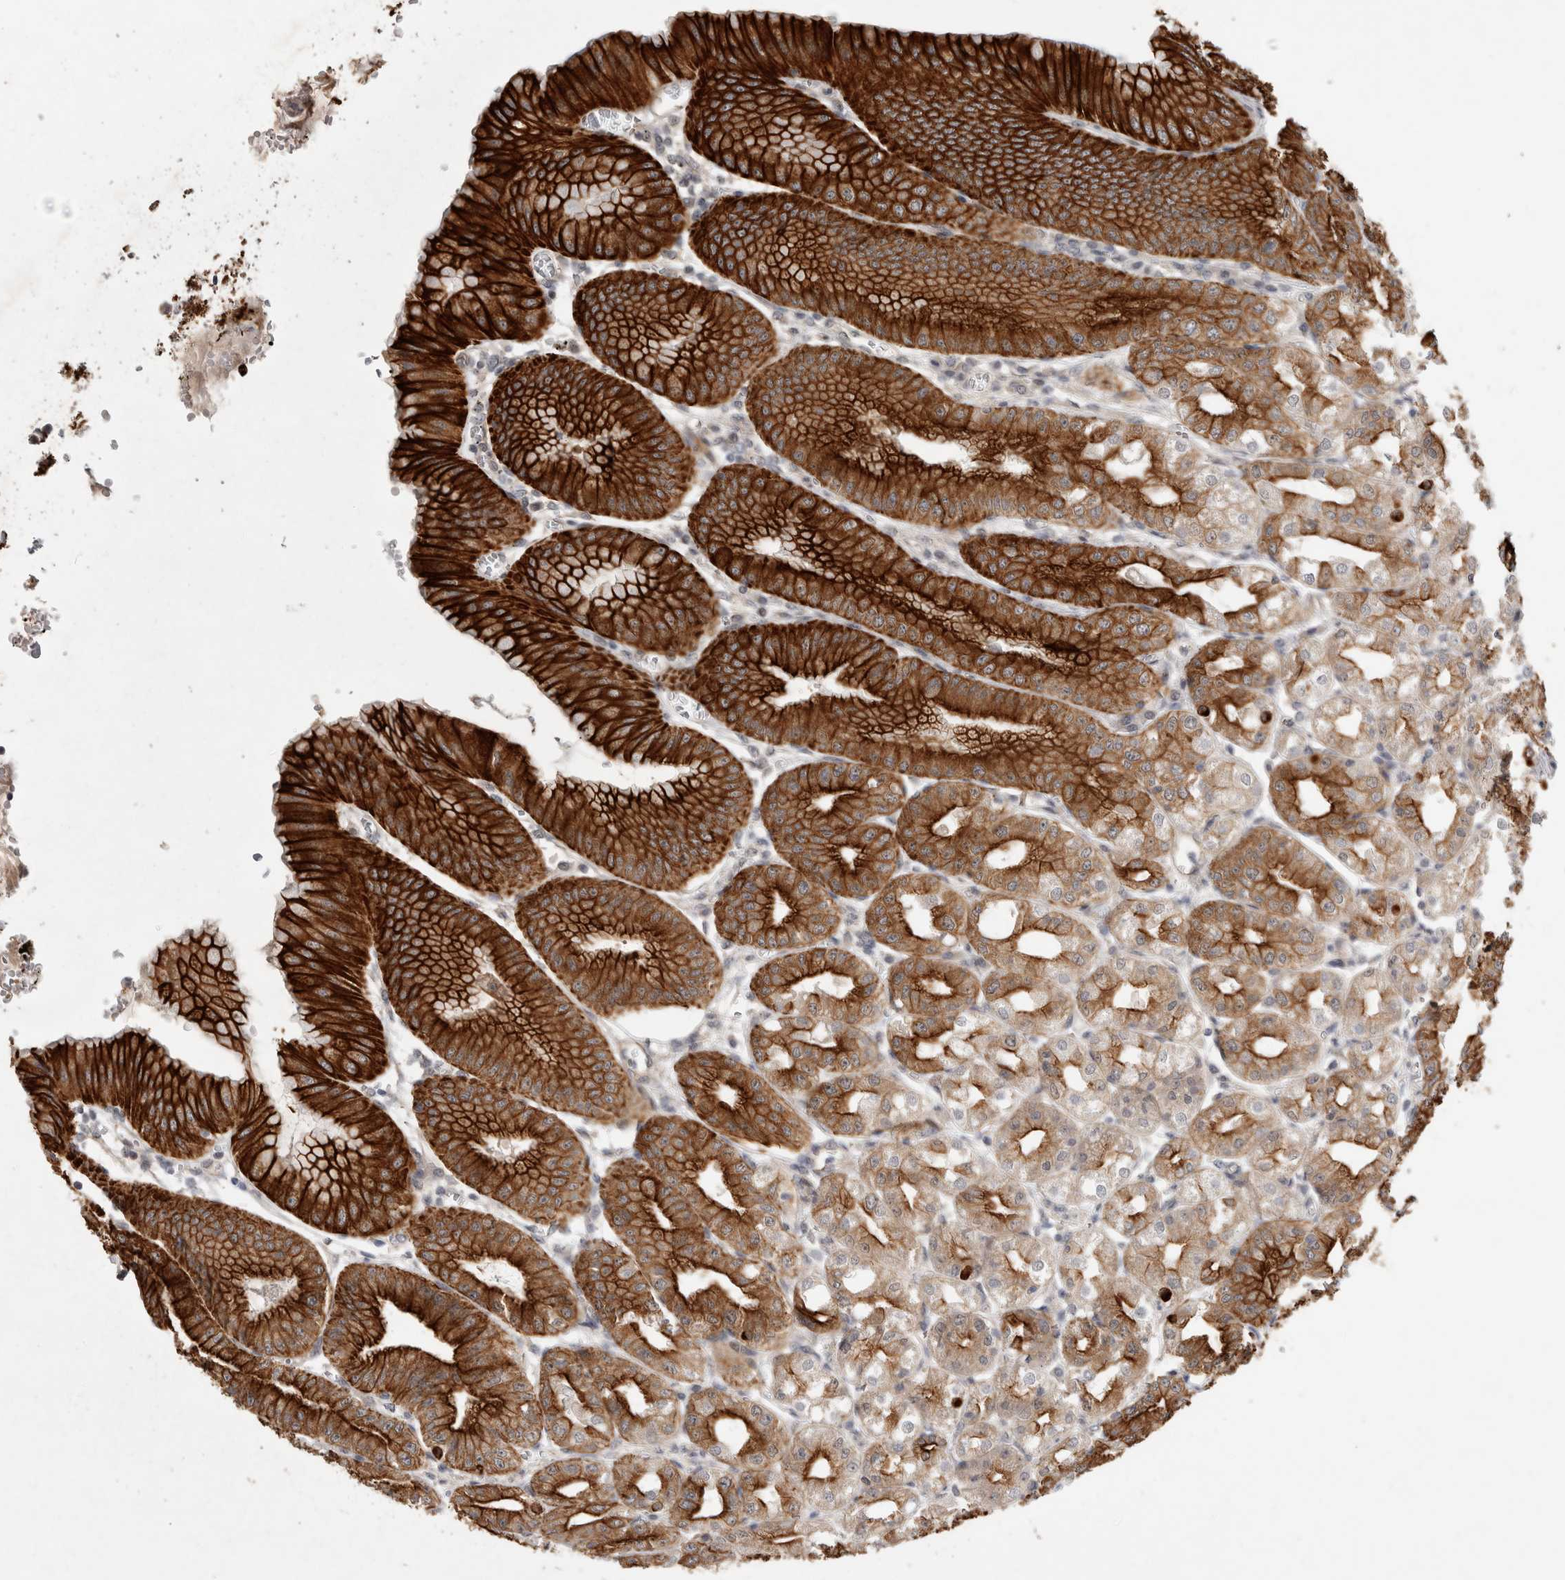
{"staining": {"intensity": "strong", "quantity": ">75%", "location": "cytoplasmic/membranous"}, "tissue": "stomach", "cell_type": "Glandular cells", "image_type": "normal", "snomed": [{"axis": "morphology", "description": "Normal tissue, NOS"}, {"axis": "topography", "description": "Stomach, lower"}], "caption": "Strong cytoplasmic/membranous positivity is present in approximately >75% of glandular cells in normal stomach.", "gene": "CRISPLD1", "patient": {"sex": "male", "age": 71}}